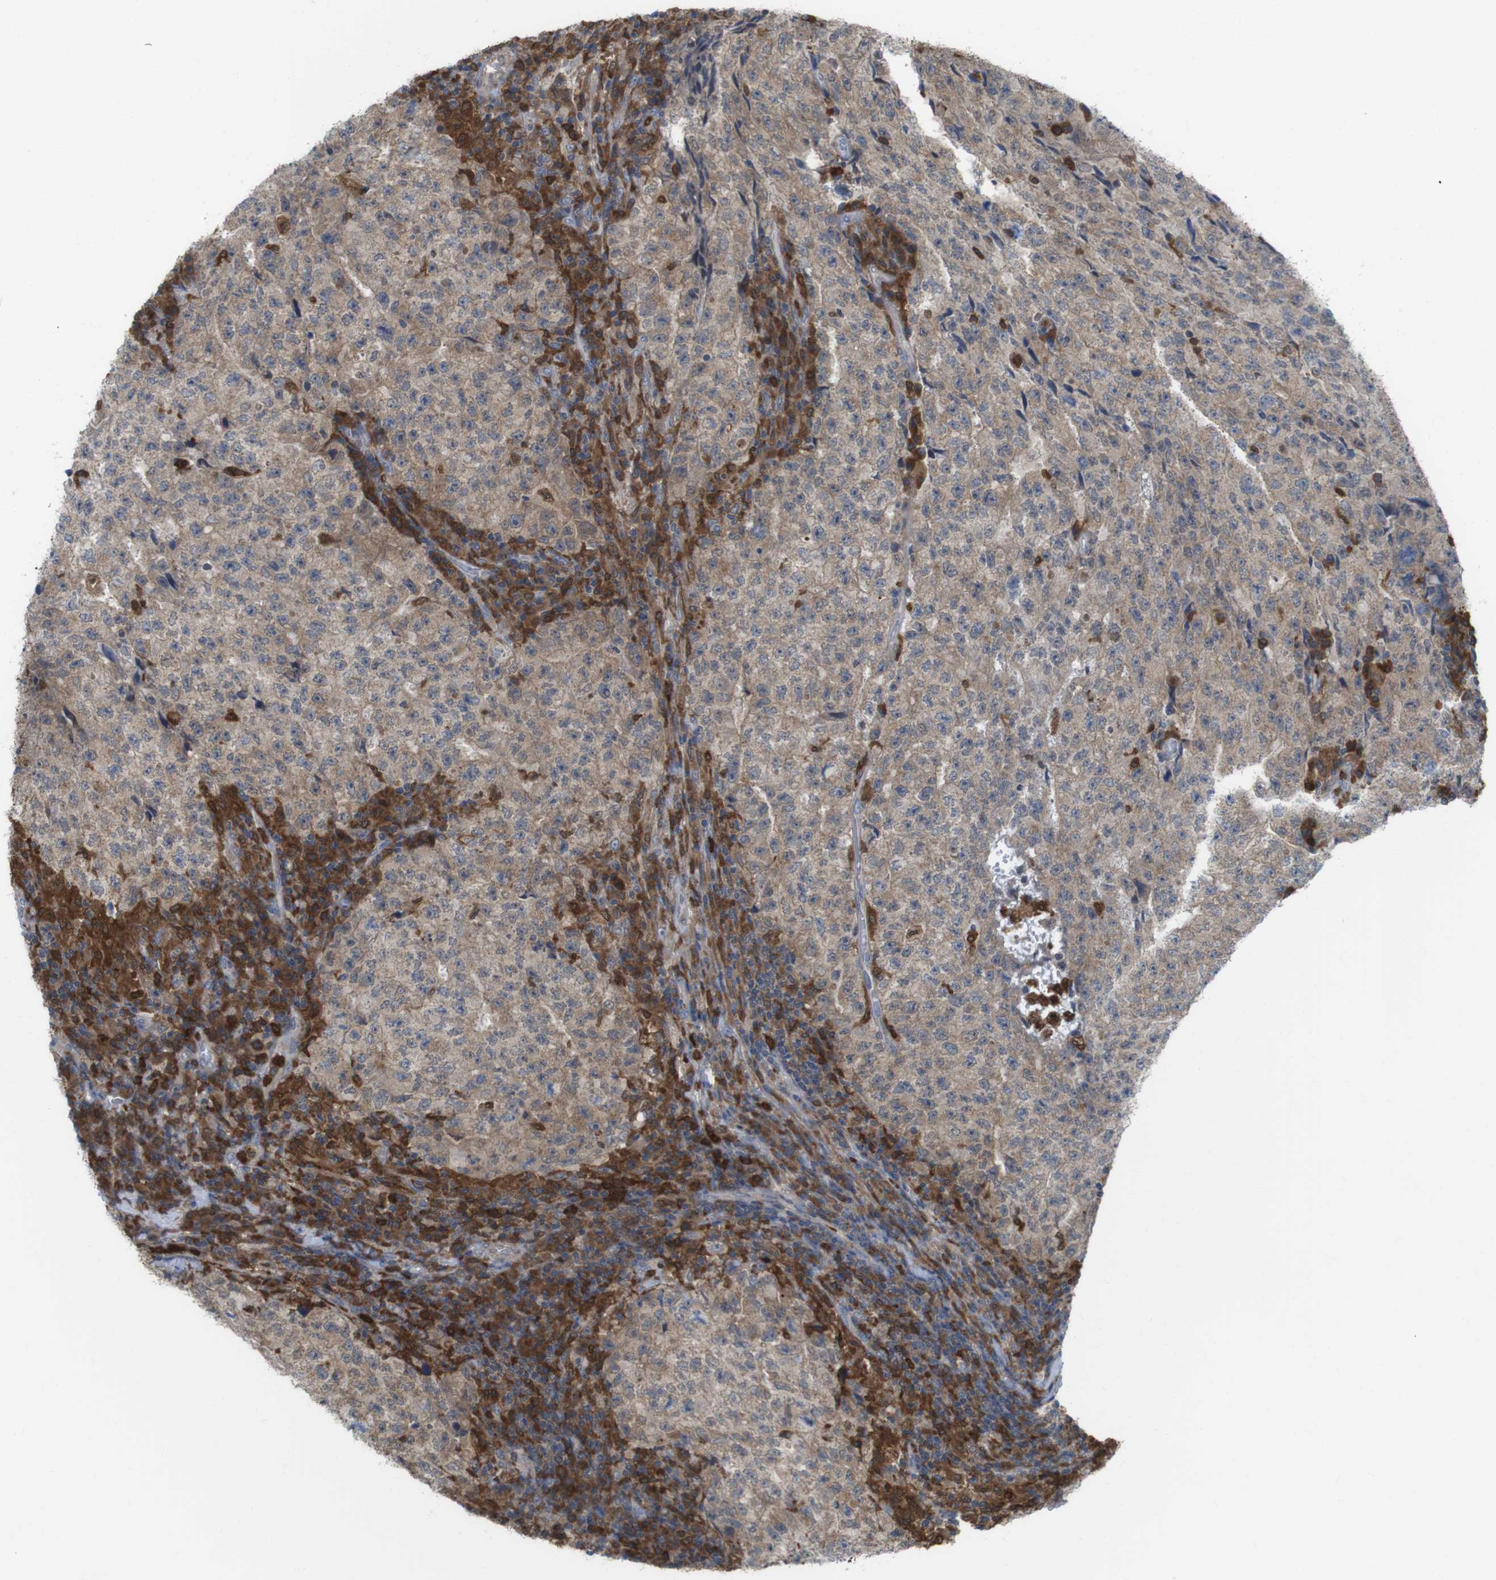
{"staining": {"intensity": "weak", "quantity": ">75%", "location": "cytoplasmic/membranous"}, "tissue": "testis cancer", "cell_type": "Tumor cells", "image_type": "cancer", "snomed": [{"axis": "morphology", "description": "Necrosis, NOS"}, {"axis": "morphology", "description": "Carcinoma, Embryonal, NOS"}, {"axis": "topography", "description": "Testis"}], "caption": "Protein staining of testis embryonal carcinoma tissue shows weak cytoplasmic/membranous expression in about >75% of tumor cells.", "gene": "PRKCD", "patient": {"sex": "male", "age": 19}}